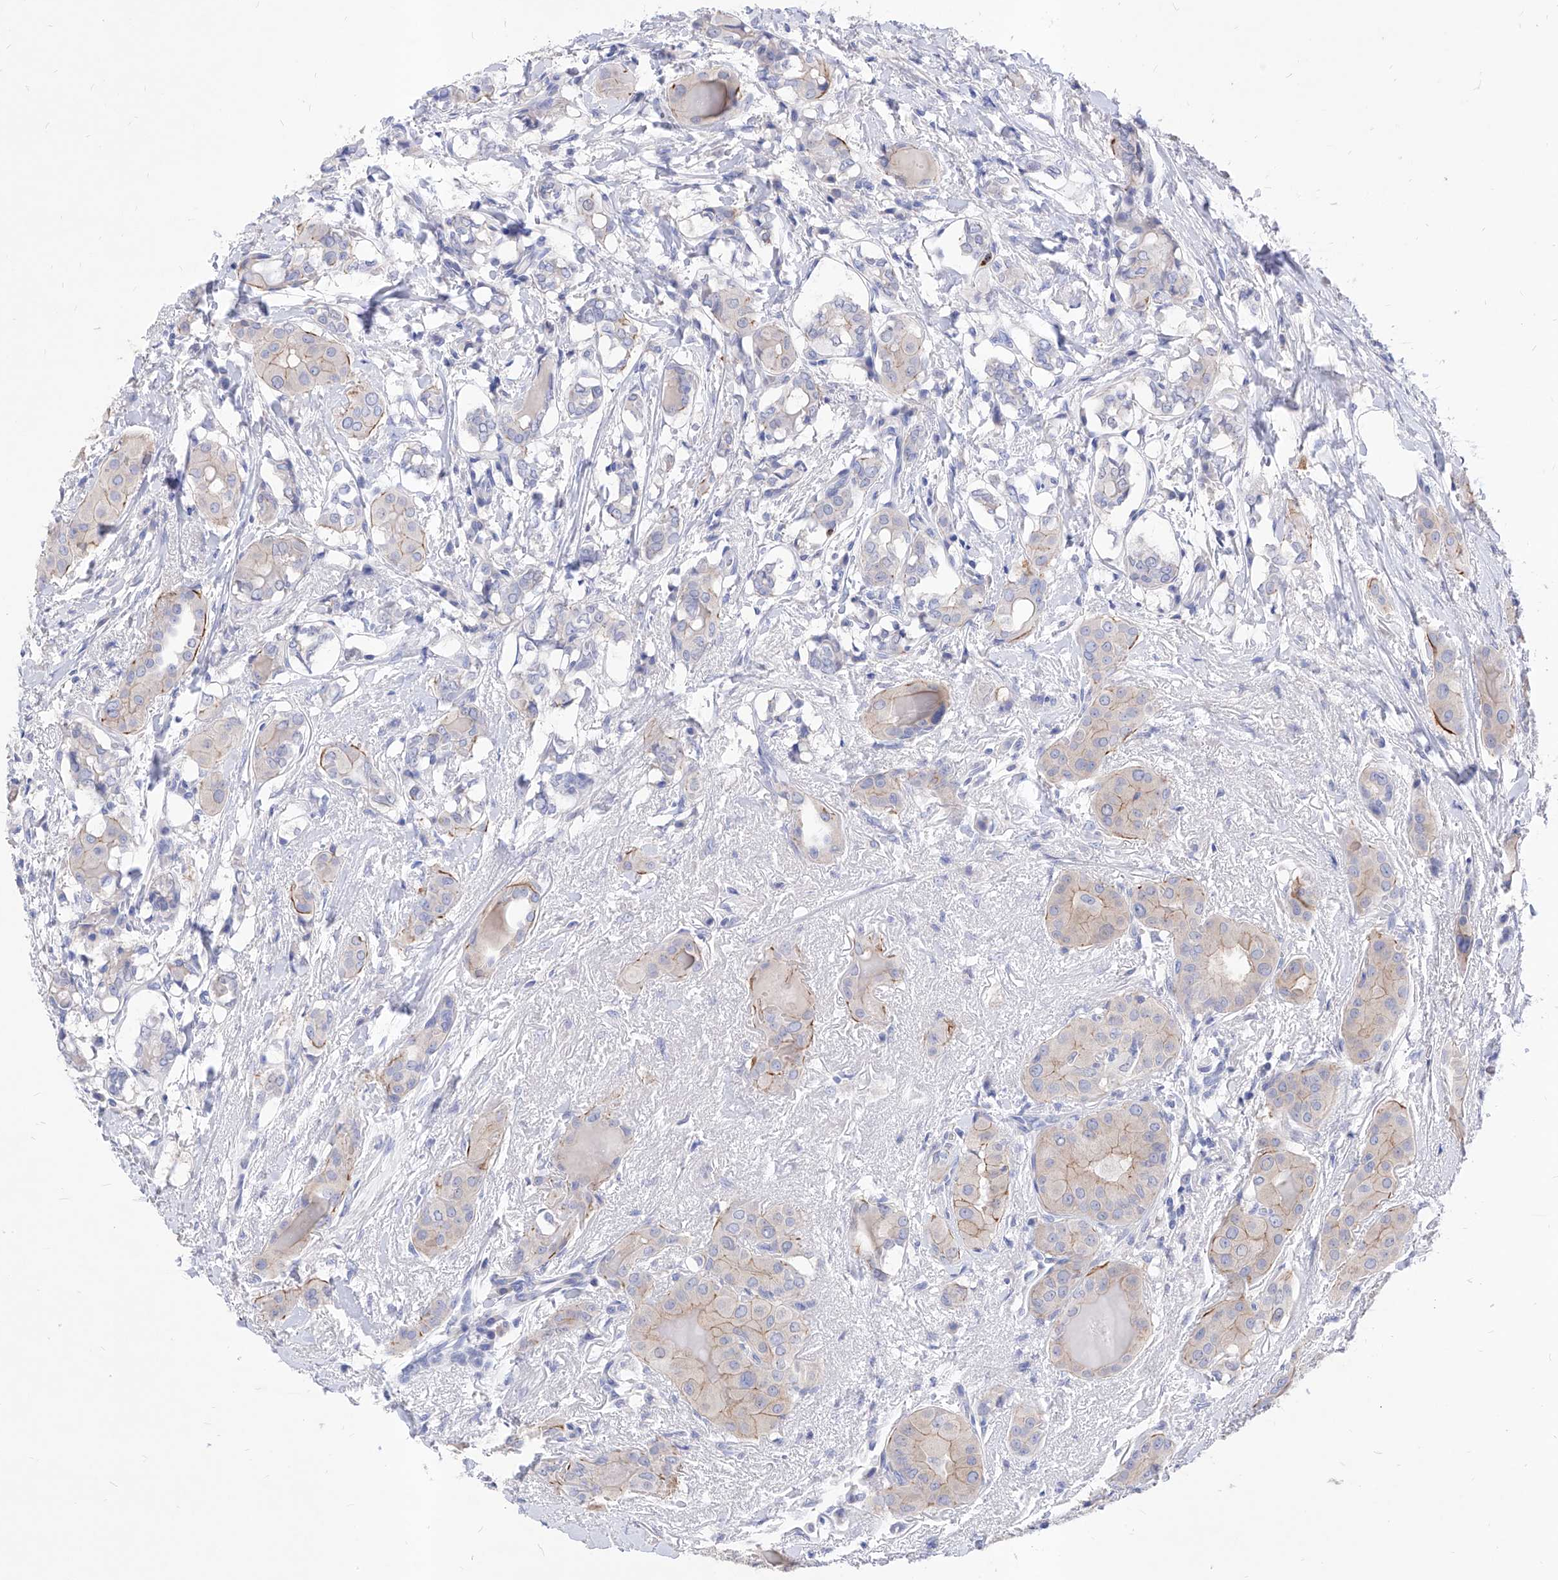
{"staining": {"intensity": "weak", "quantity": "<25%", "location": "cytoplasmic/membranous"}, "tissue": "thyroid cancer", "cell_type": "Tumor cells", "image_type": "cancer", "snomed": [{"axis": "morphology", "description": "Papillary adenocarcinoma, NOS"}, {"axis": "topography", "description": "Thyroid gland"}], "caption": "A micrograph of thyroid cancer (papillary adenocarcinoma) stained for a protein demonstrates no brown staining in tumor cells.", "gene": "VAX1", "patient": {"sex": "male", "age": 33}}